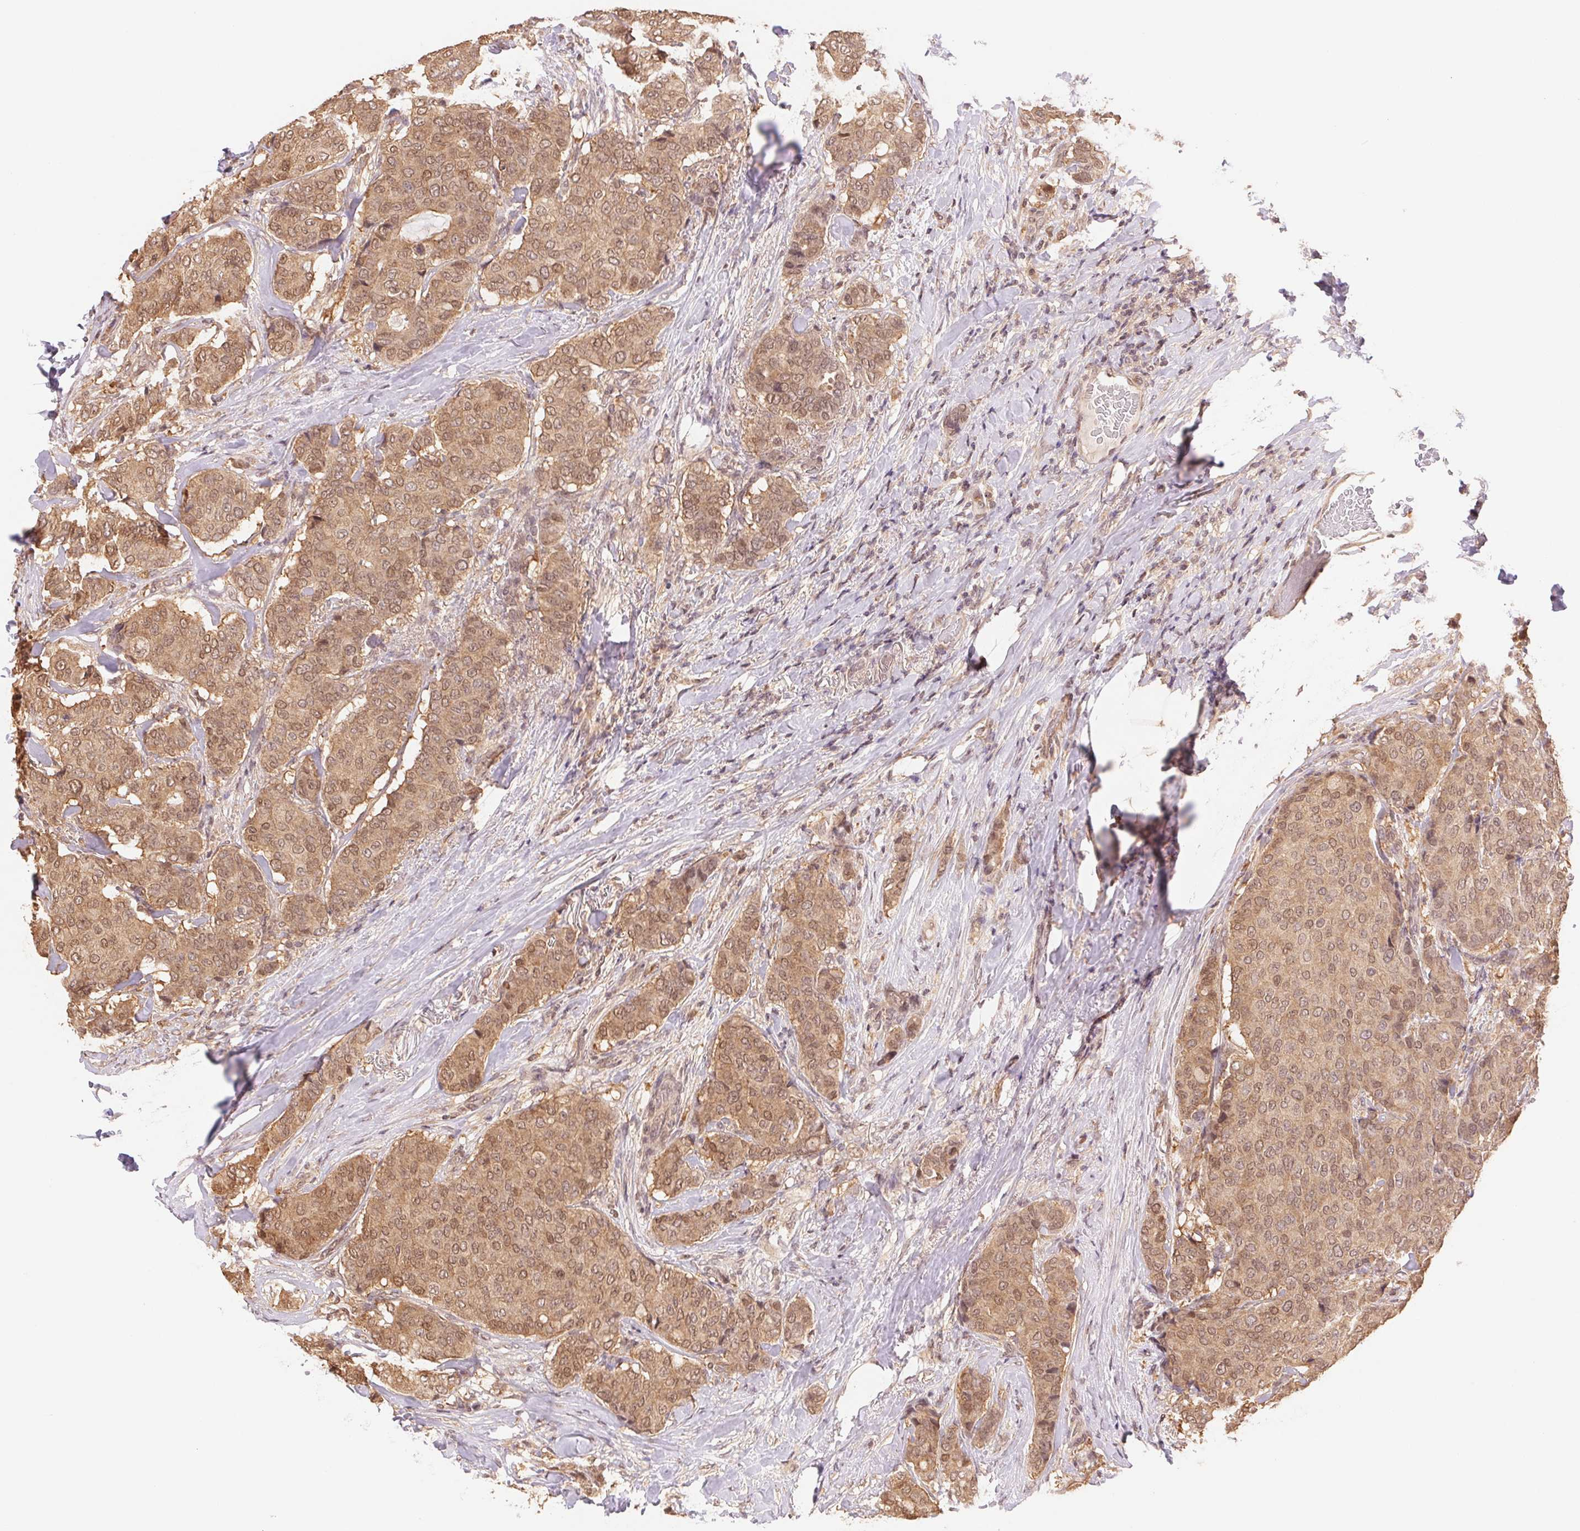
{"staining": {"intensity": "moderate", "quantity": ">75%", "location": "cytoplasmic/membranous,nuclear"}, "tissue": "breast cancer", "cell_type": "Tumor cells", "image_type": "cancer", "snomed": [{"axis": "morphology", "description": "Duct carcinoma"}, {"axis": "topography", "description": "Breast"}], "caption": "The image shows a brown stain indicating the presence of a protein in the cytoplasmic/membranous and nuclear of tumor cells in intraductal carcinoma (breast).", "gene": "CDC123", "patient": {"sex": "female", "age": 75}}